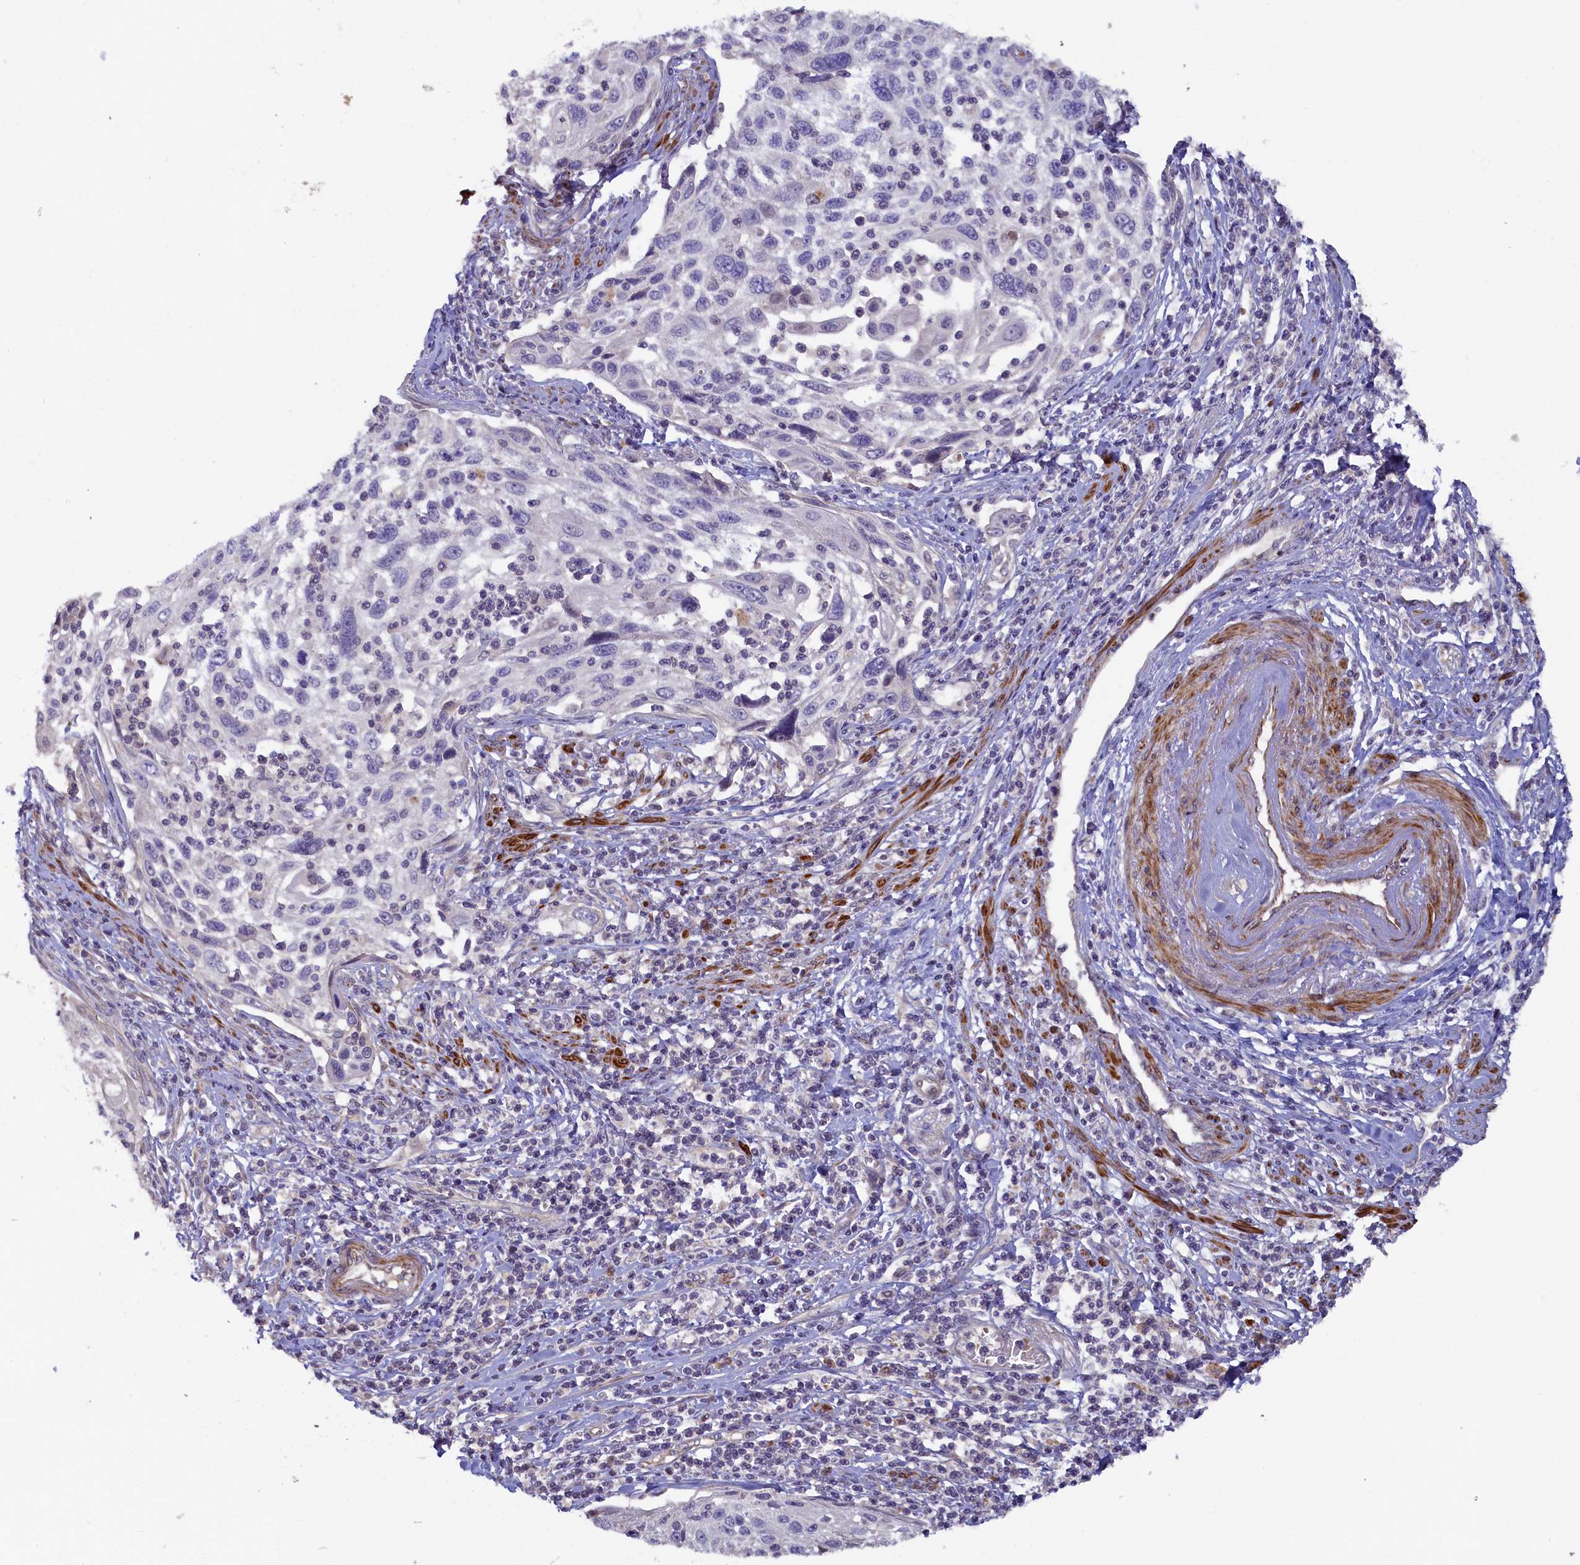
{"staining": {"intensity": "negative", "quantity": "none", "location": "none"}, "tissue": "cervical cancer", "cell_type": "Tumor cells", "image_type": "cancer", "snomed": [{"axis": "morphology", "description": "Squamous cell carcinoma, NOS"}, {"axis": "topography", "description": "Cervix"}], "caption": "A photomicrograph of human cervical squamous cell carcinoma is negative for staining in tumor cells.", "gene": "MYO16", "patient": {"sex": "female", "age": 70}}